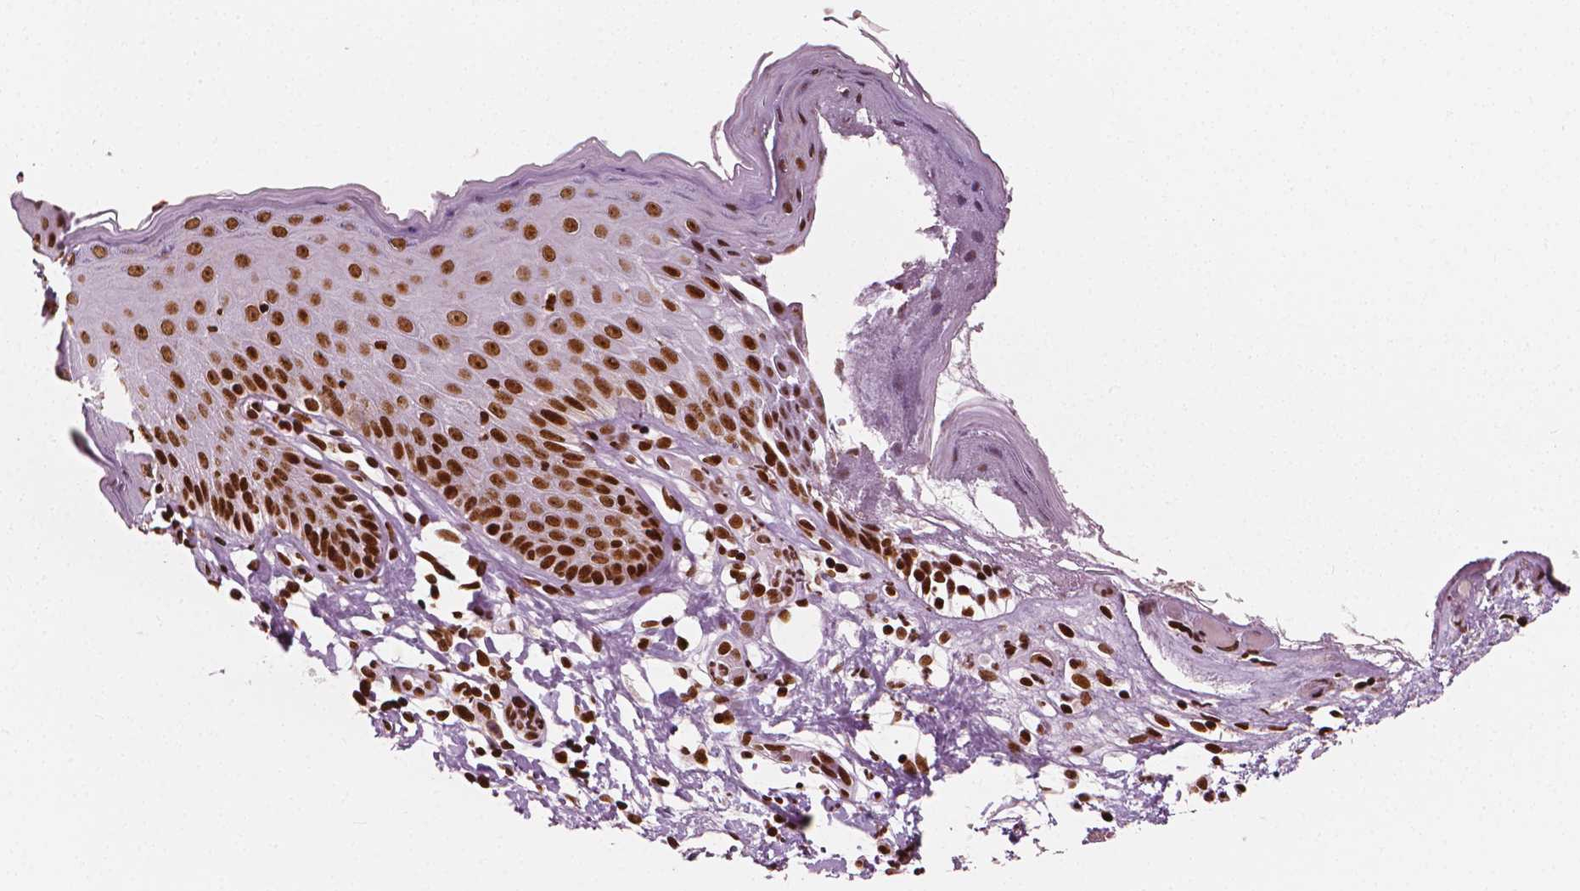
{"staining": {"intensity": "strong", "quantity": ">75%", "location": "nuclear"}, "tissue": "skin", "cell_type": "Epidermal cells", "image_type": "normal", "snomed": [{"axis": "morphology", "description": "Normal tissue, NOS"}, {"axis": "topography", "description": "Vulva"}], "caption": "An image showing strong nuclear staining in approximately >75% of epidermal cells in unremarkable skin, as visualized by brown immunohistochemical staining.", "gene": "CTCF", "patient": {"sex": "female", "age": 68}}